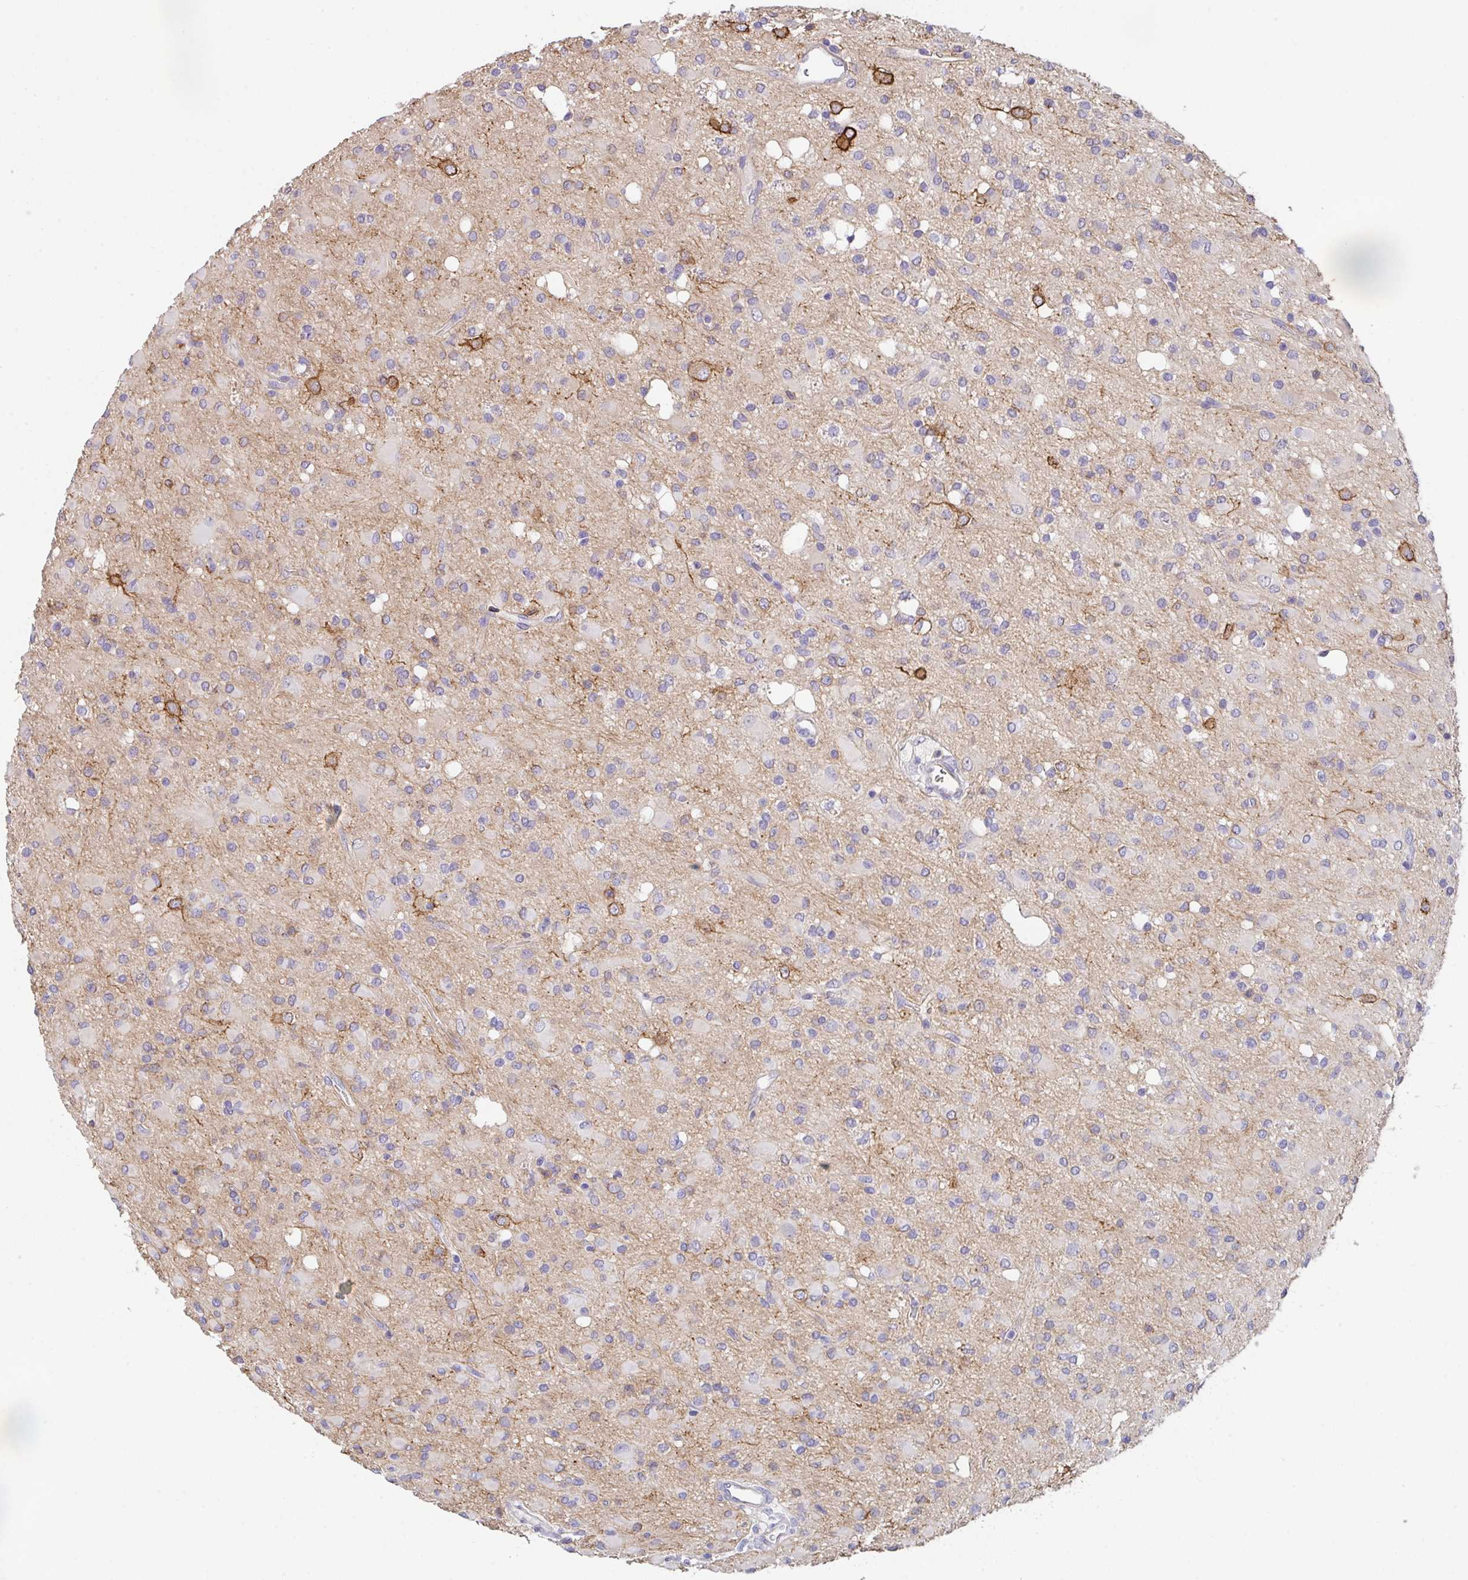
{"staining": {"intensity": "negative", "quantity": "none", "location": "none"}, "tissue": "glioma", "cell_type": "Tumor cells", "image_type": "cancer", "snomed": [{"axis": "morphology", "description": "Glioma, malignant, Low grade"}, {"axis": "topography", "description": "Brain"}], "caption": "DAB immunohistochemical staining of low-grade glioma (malignant) demonstrates no significant positivity in tumor cells.", "gene": "DBN1", "patient": {"sex": "female", "age": 33}}